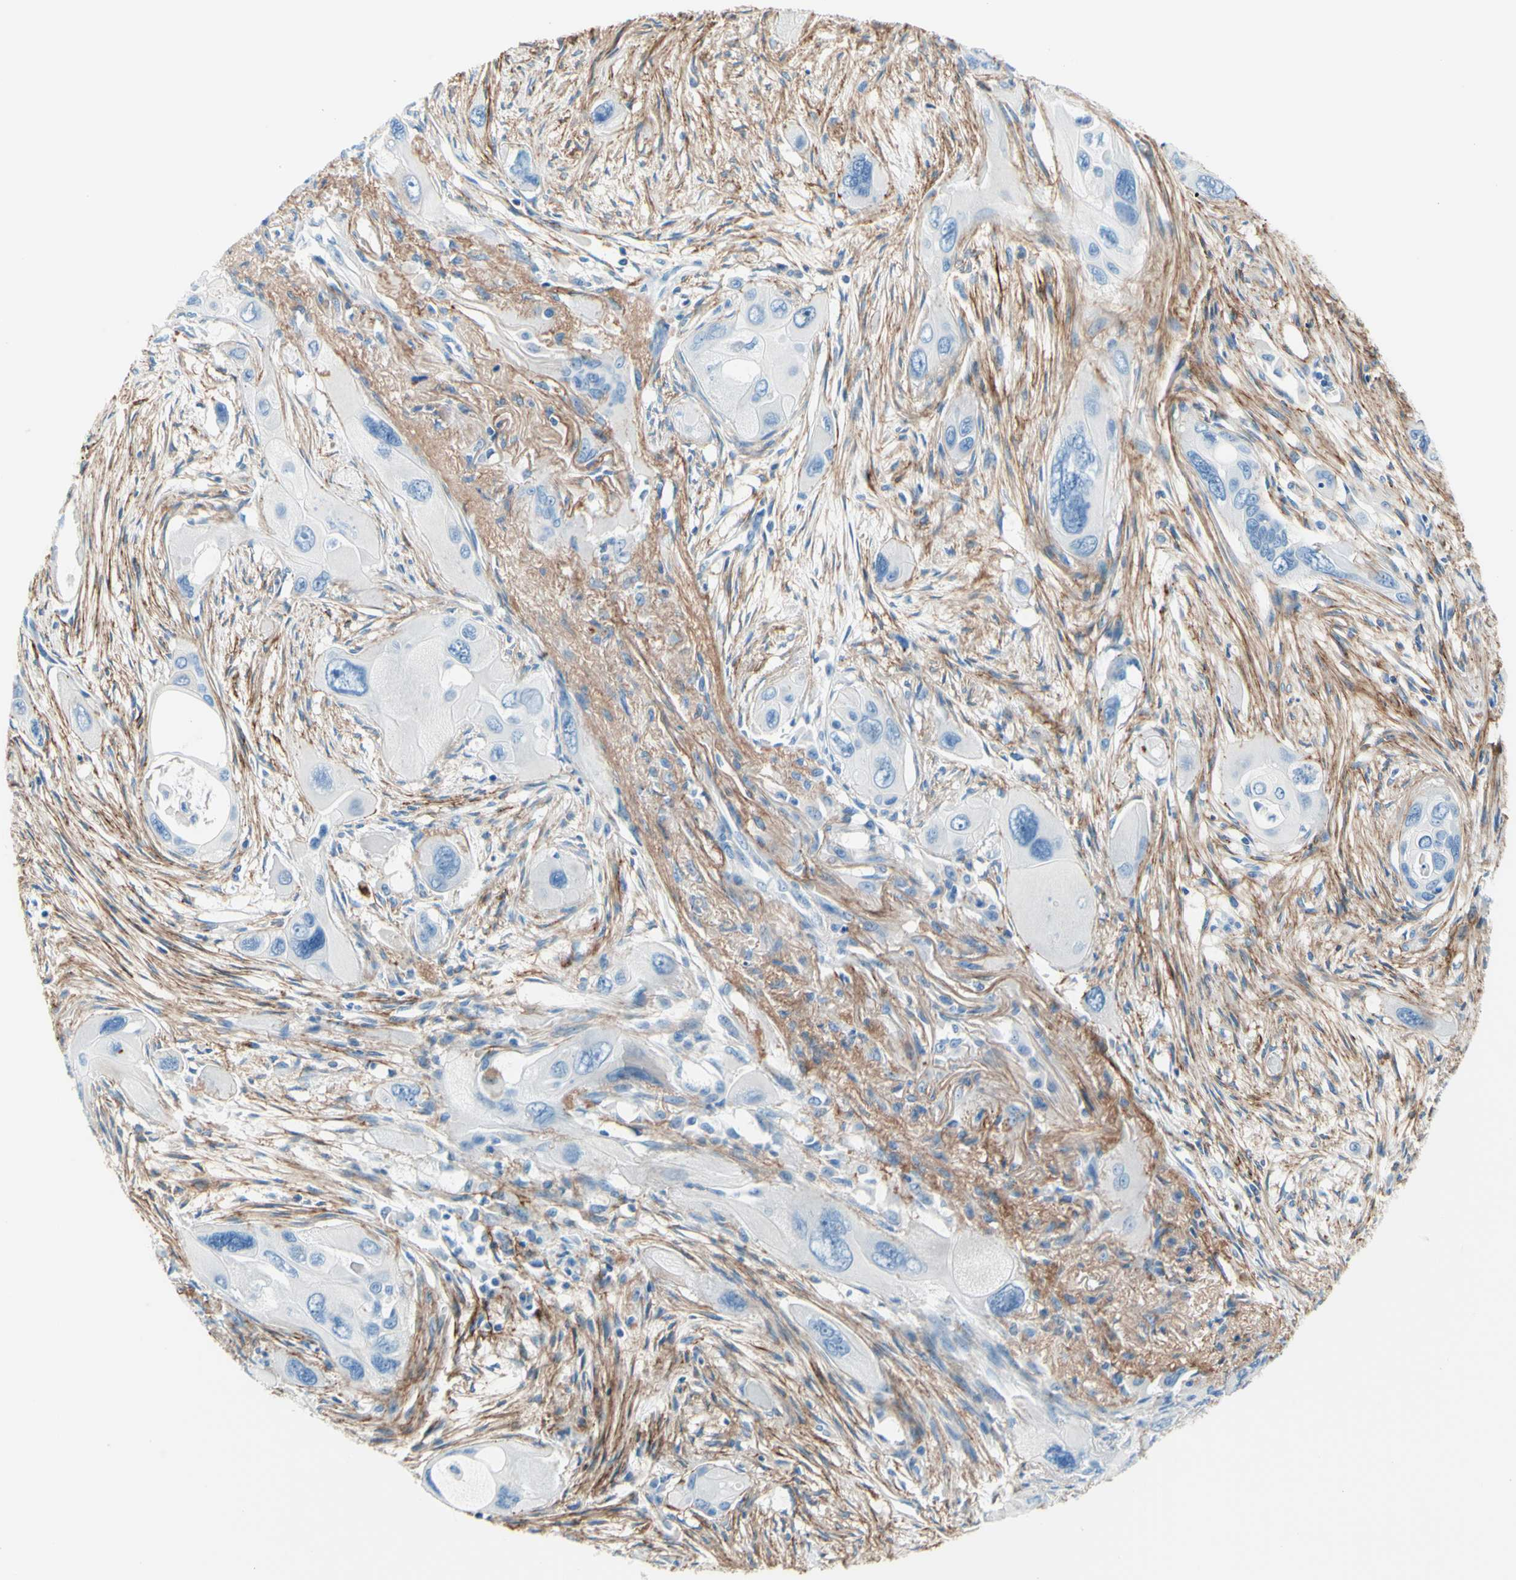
{"staining": {"intensity": "negative", "quantity": "none", "location": "none"}, "tissue": "pancreatic cancer", "cell_type": "Tumor cells", "image_type": "cancer", "snomed": [{"axis": "morphology", "description": "Adenocarcinoma, NOS"}, {"axis": "topography", "description": "Pancreas"}], "caption": "Photomicrograph shows no protein expression in tumor cells of pancreatic cancer (adenocarcinoma) tissue.", "gene": "MFAP5", "patient": {"sex": "male", "age": 73}}